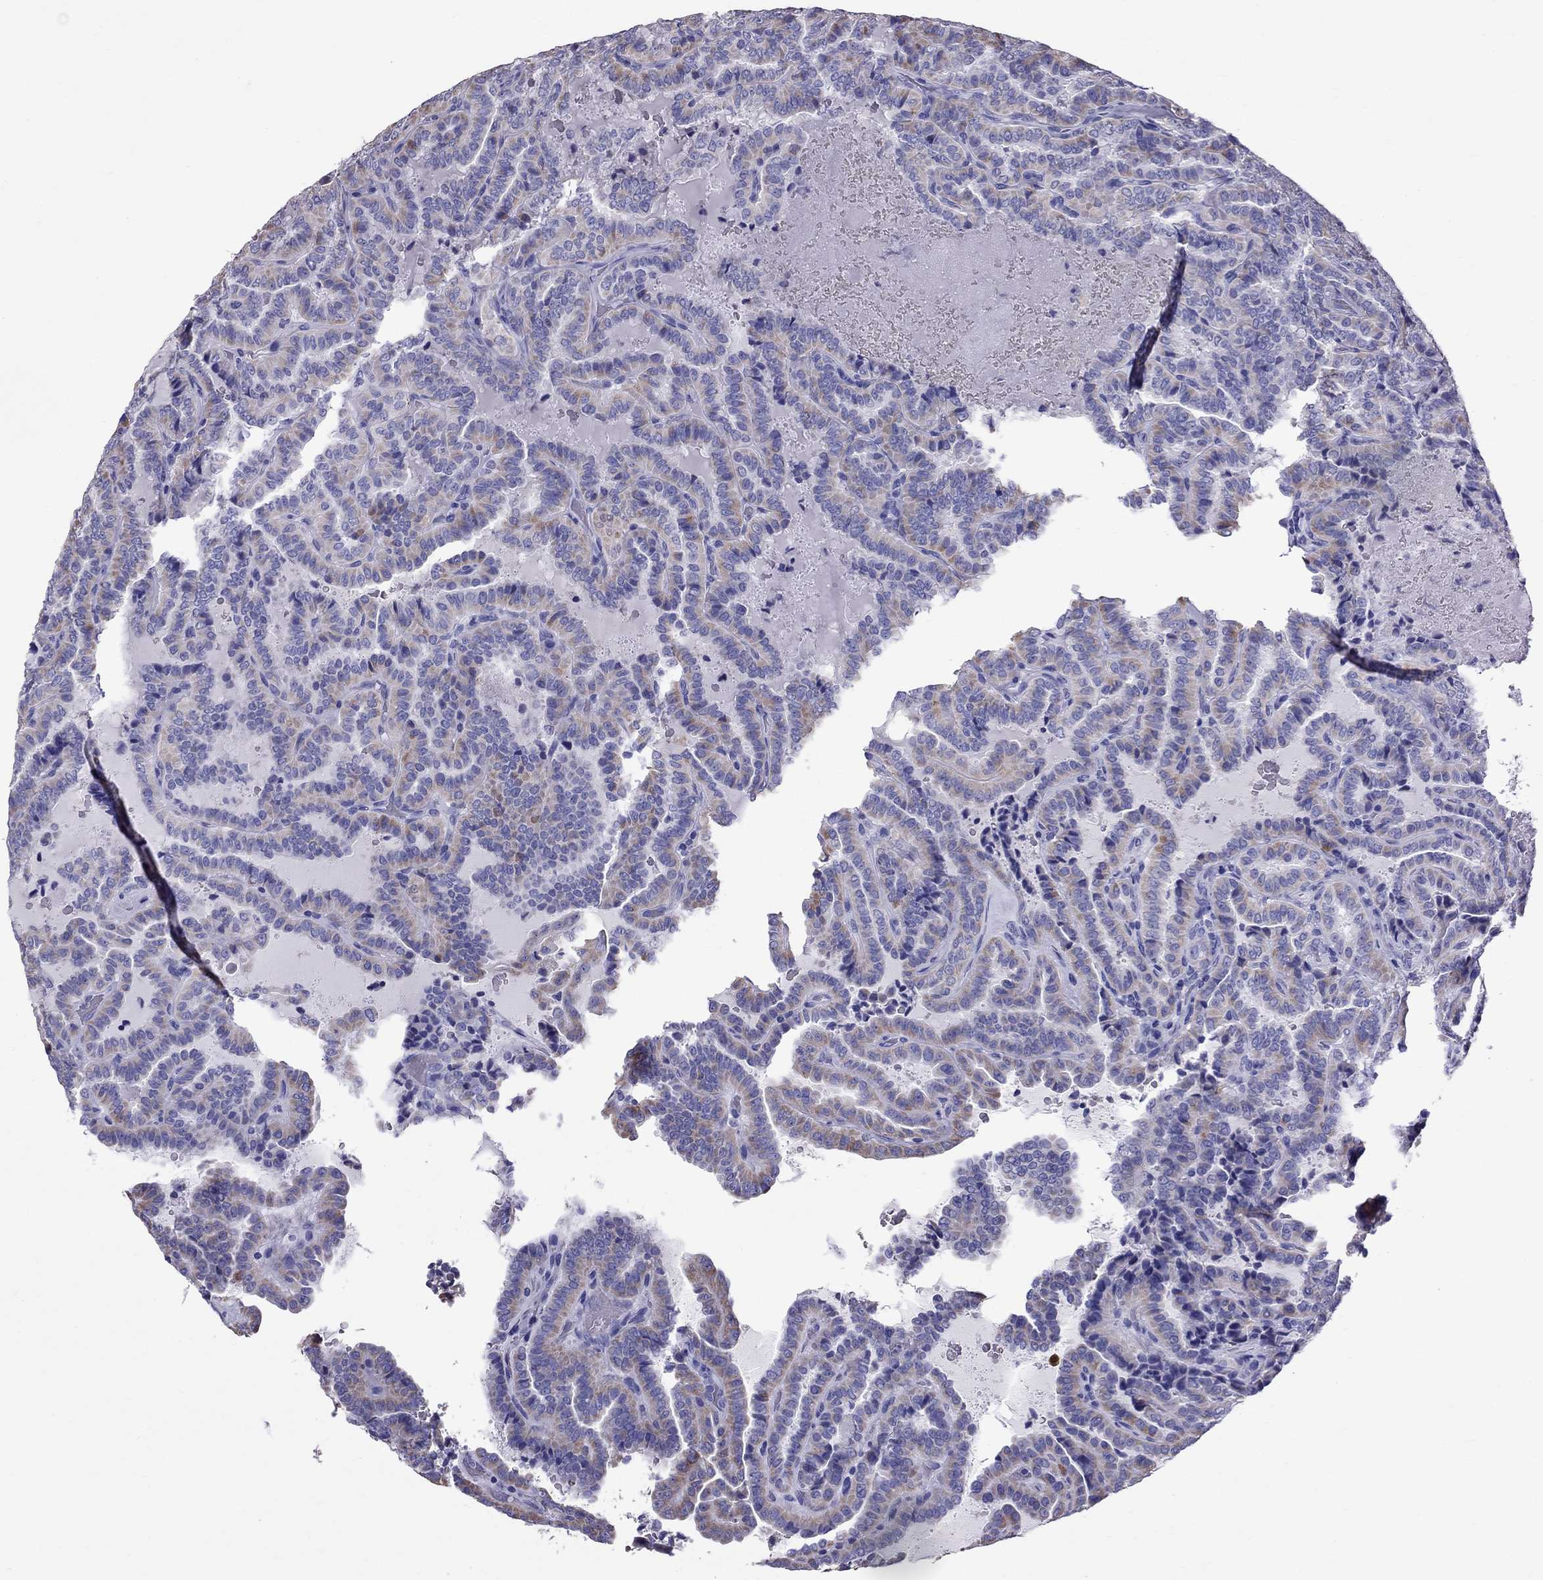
{"staining": {"intensity": "moderate", "quantity": "<25%", "location": "cytoplasmic/membranous"}, "tissue": "thyroid cancer", "cell_type": "Tumor cells", "image_type": "cancer", "snomed": [{"axis": "morphology", "description": "Papillary adenocarcinoma, NOS"}, {"axis": "topography", "description": "Thyroid gland"}], "caption": "Moderate cytoplasmic/membranous protein positivity is identified in approximately <25% of tumor cells in thyroid papillary adenocarcinoma.", "gene": "TTLL13", "patient": {"sex": "female", "age": 39}}